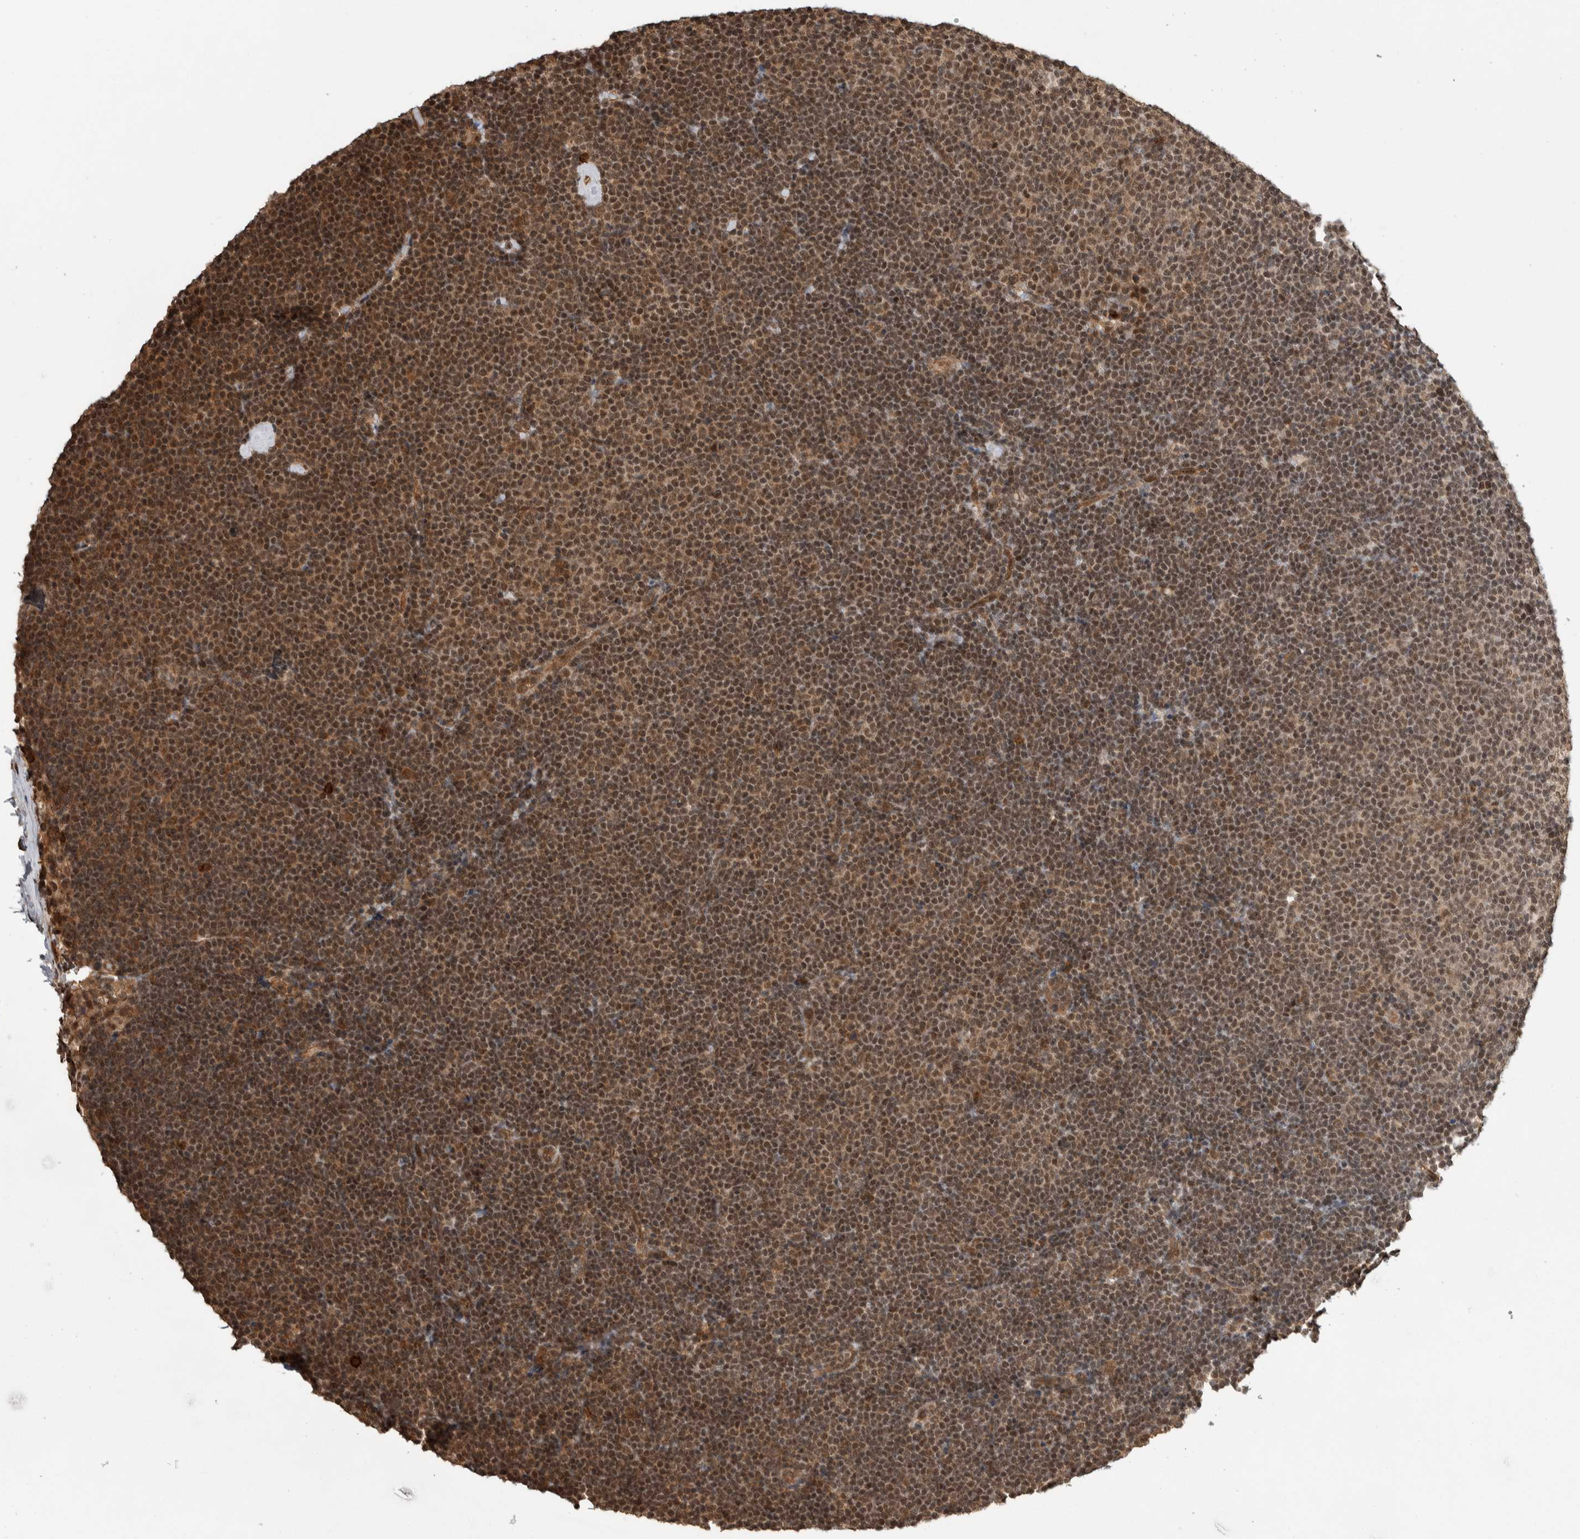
{"staining": {"intensity": "moderate", "quantity": ">75%", "location": "nuclear"}, "tissue": "lymphoma", "cell_type": "Tumor cells", "image_type": "cancer", "snomed": [{"axis": "morphology", "description": "Malignant lymphoma, non-Hodgkin's type, Low grade"}, {"axis": "topography", "description": "Lymph node"}], "caption": "This is a photomicrograph of IHC staining of malignant lymphoma, non-Hodgkin's type (low-grade), which shows moderate expression in the nuclear of tumor cells.", "gene": "ZNF592", "patient": {"sex": "female", "age": 53}}